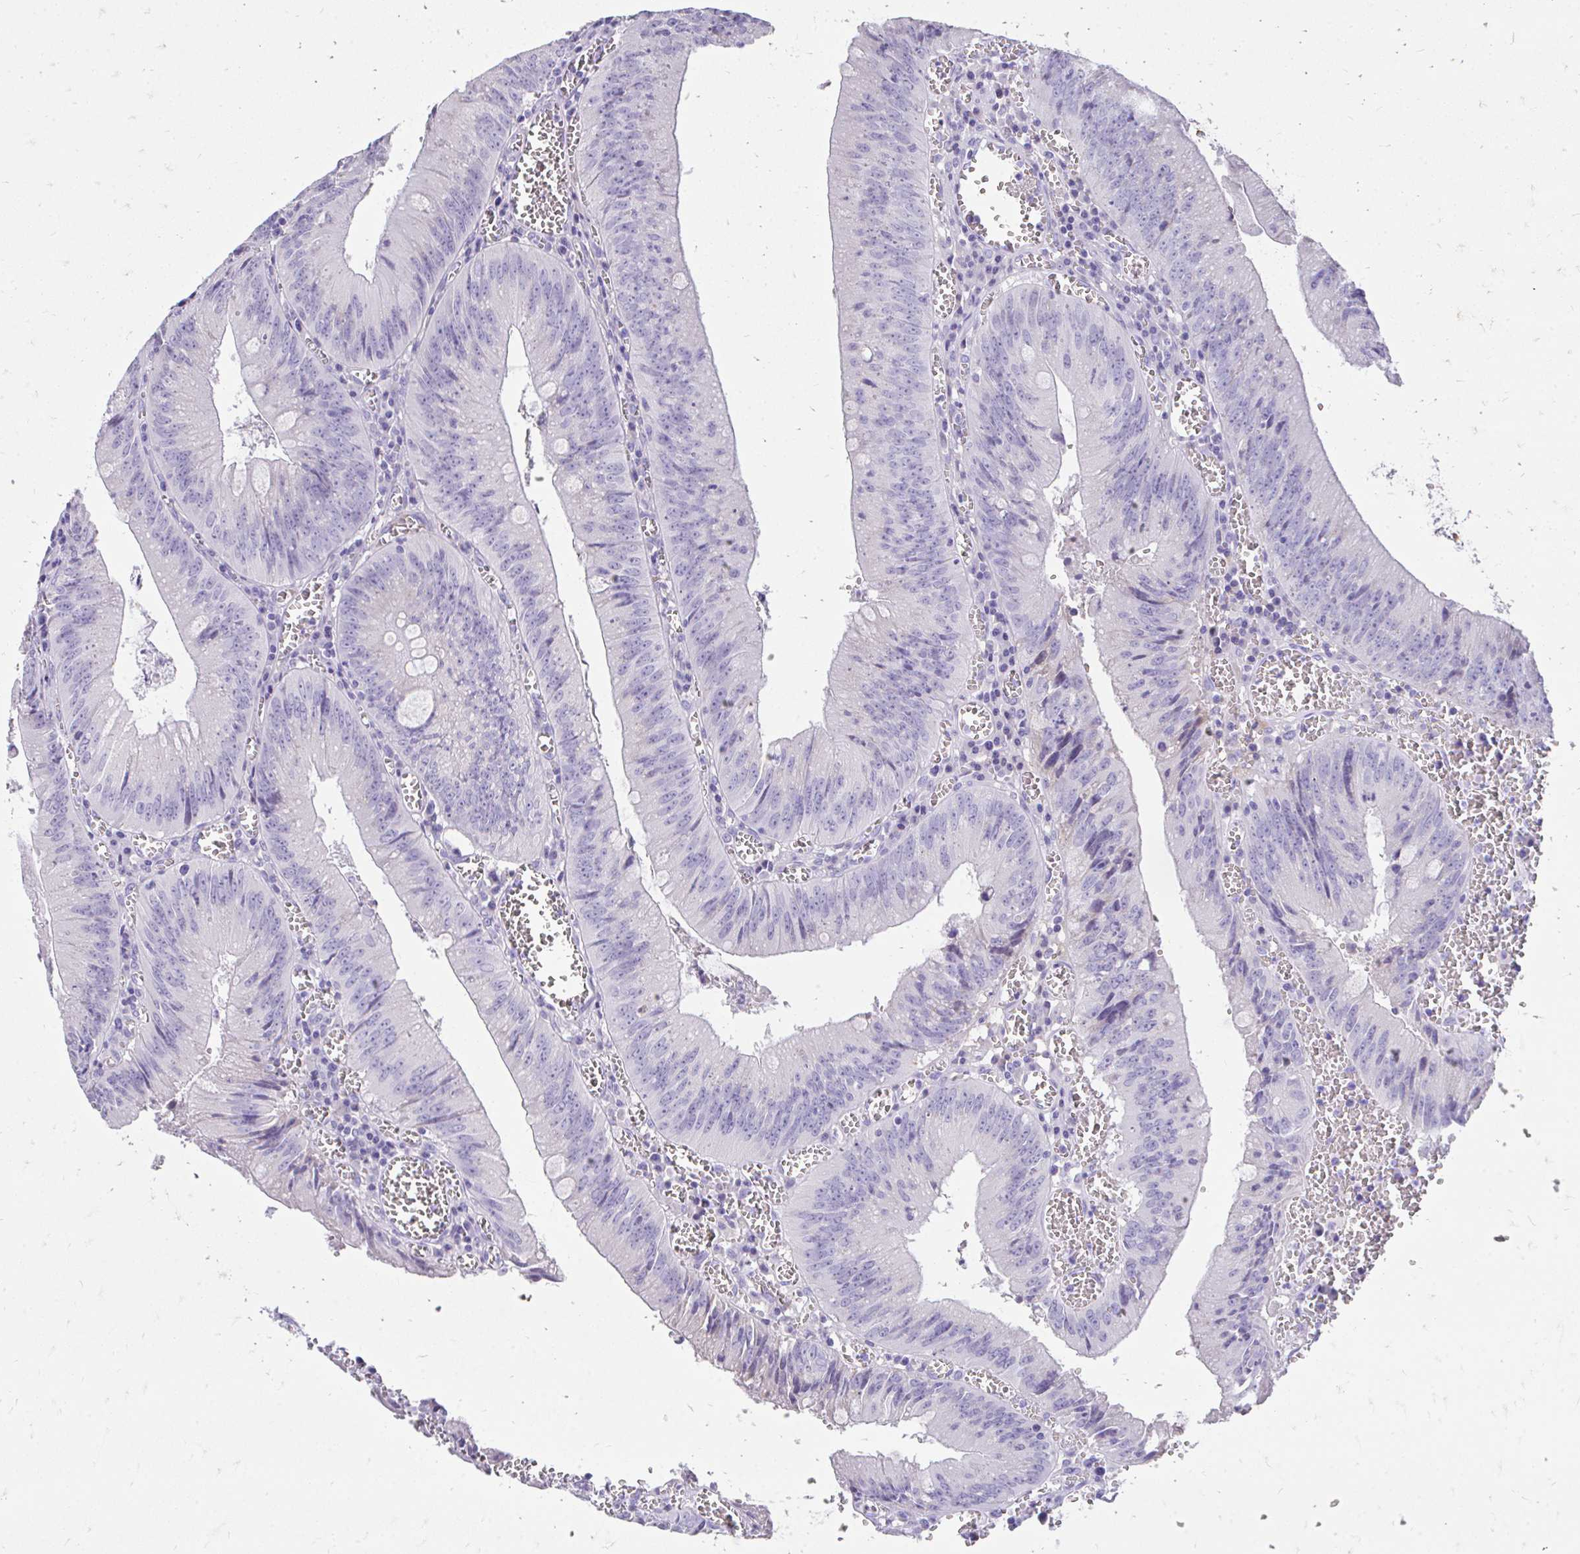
{"staining": {"intensity": "negative", "quantity": "none", "location": "none"}, "tissue": "colorectal cancer", "cell_type": "Tumor cells", "image_type": "cancer", "snomed": [{"axis": "morphology", "description": "Adenocarcinoma, NOS"}, {"axis": "topography", "description": "Rectum"}], "caption": "Tumor cells are negative for brown protein staining in colorectal cancer (adenocarcinoma). (Stains: DAB (3,3'-diaminobenzidine) IHC with hematoxylin counter stain, Microscopy: brightfield microscopy at high magnification).", "gene": "CFH", "patient": {"sex": "female", "age": 81}}